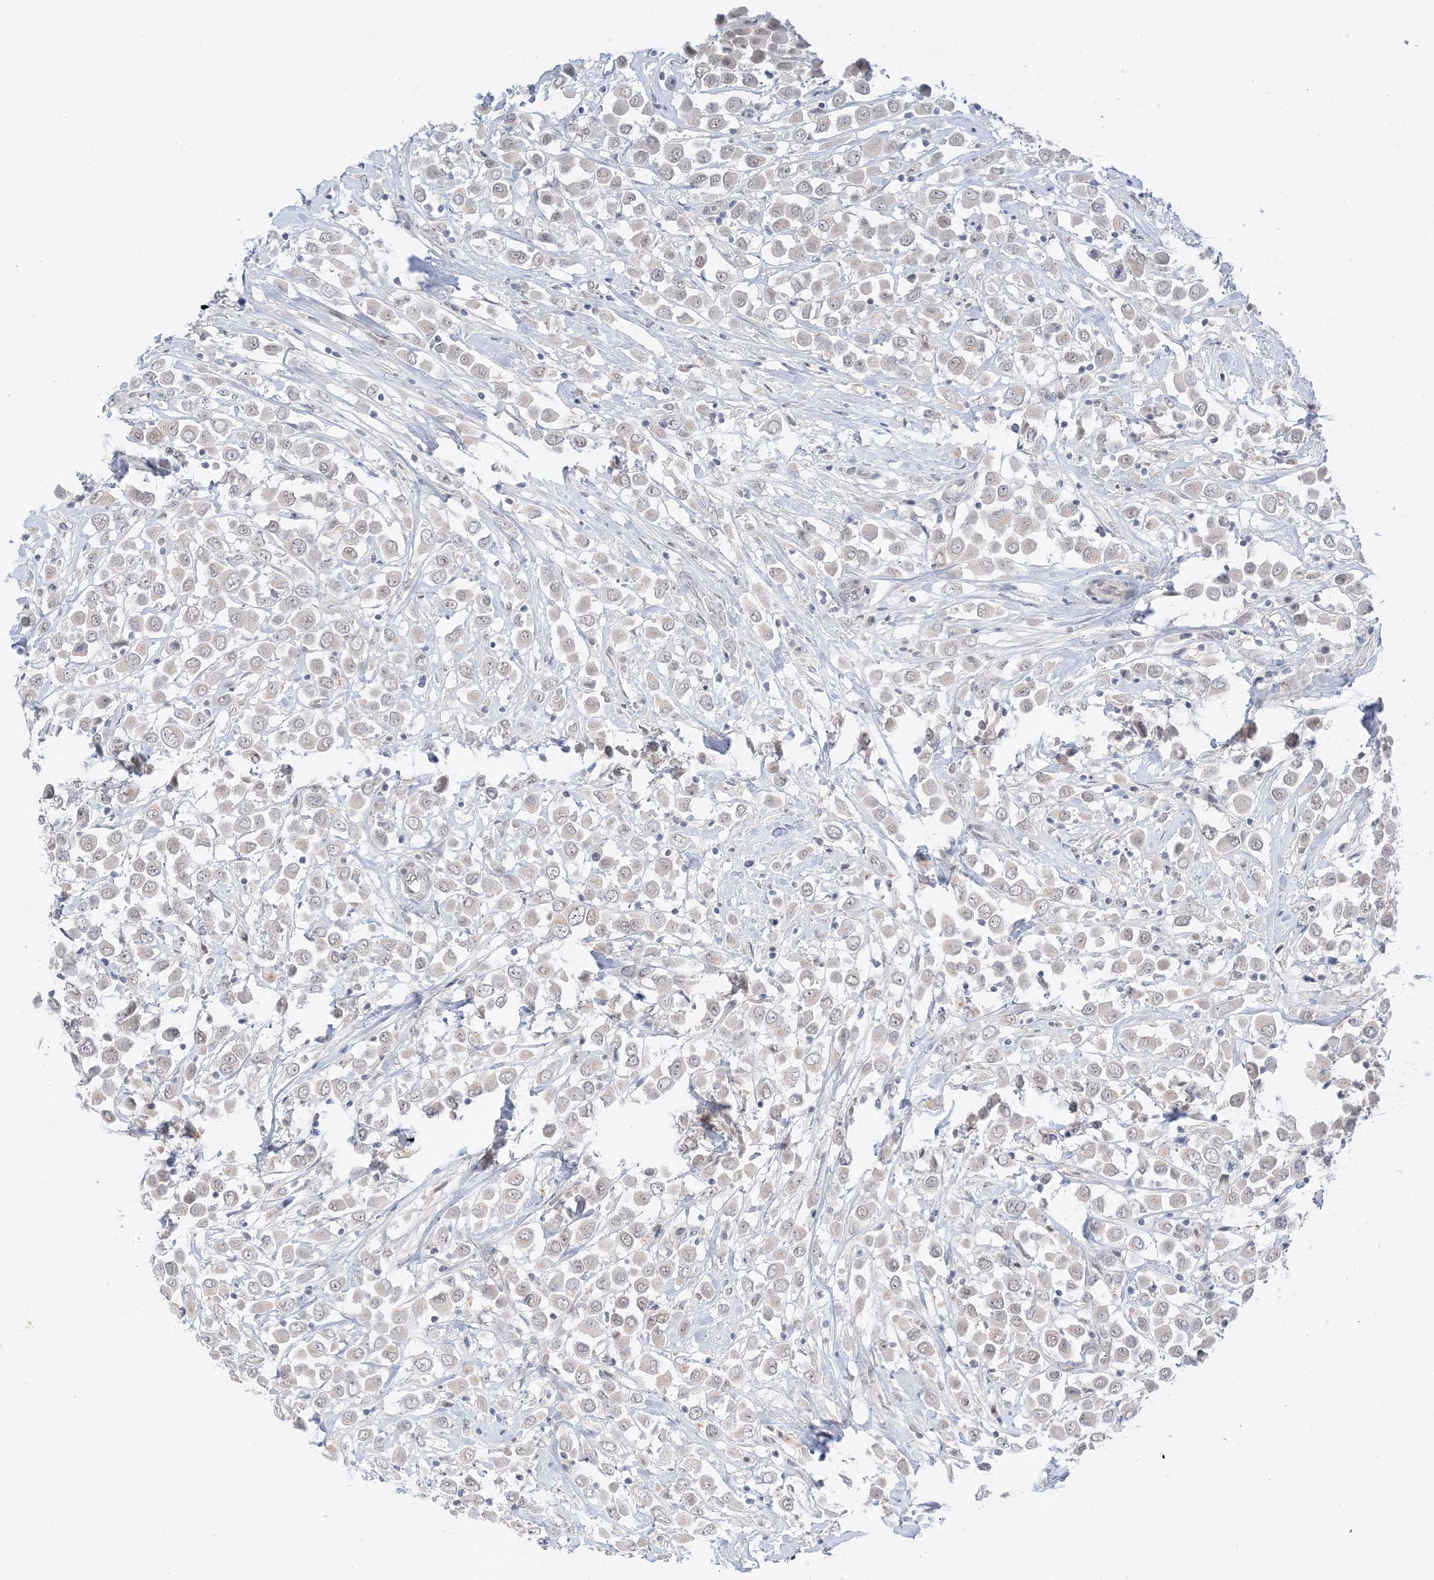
{"staining": {"intensity": "negative", "quantity": "none", "location": "none"}, "tissue": "breast cancer", "cell_type": "Tumor cells", "image_type": "cancer", "snomed": [{"axis": "morphology", "description": "Duct carcinoma"}, {"axis": "topography", "description": "Breast"}], "caption": "This is an immunohistochemistry (IHC) image of breast cancer. There is no expression in tumor cells.", "gene": "MSL3", "patient": {"sex": "female", "age": 61}}